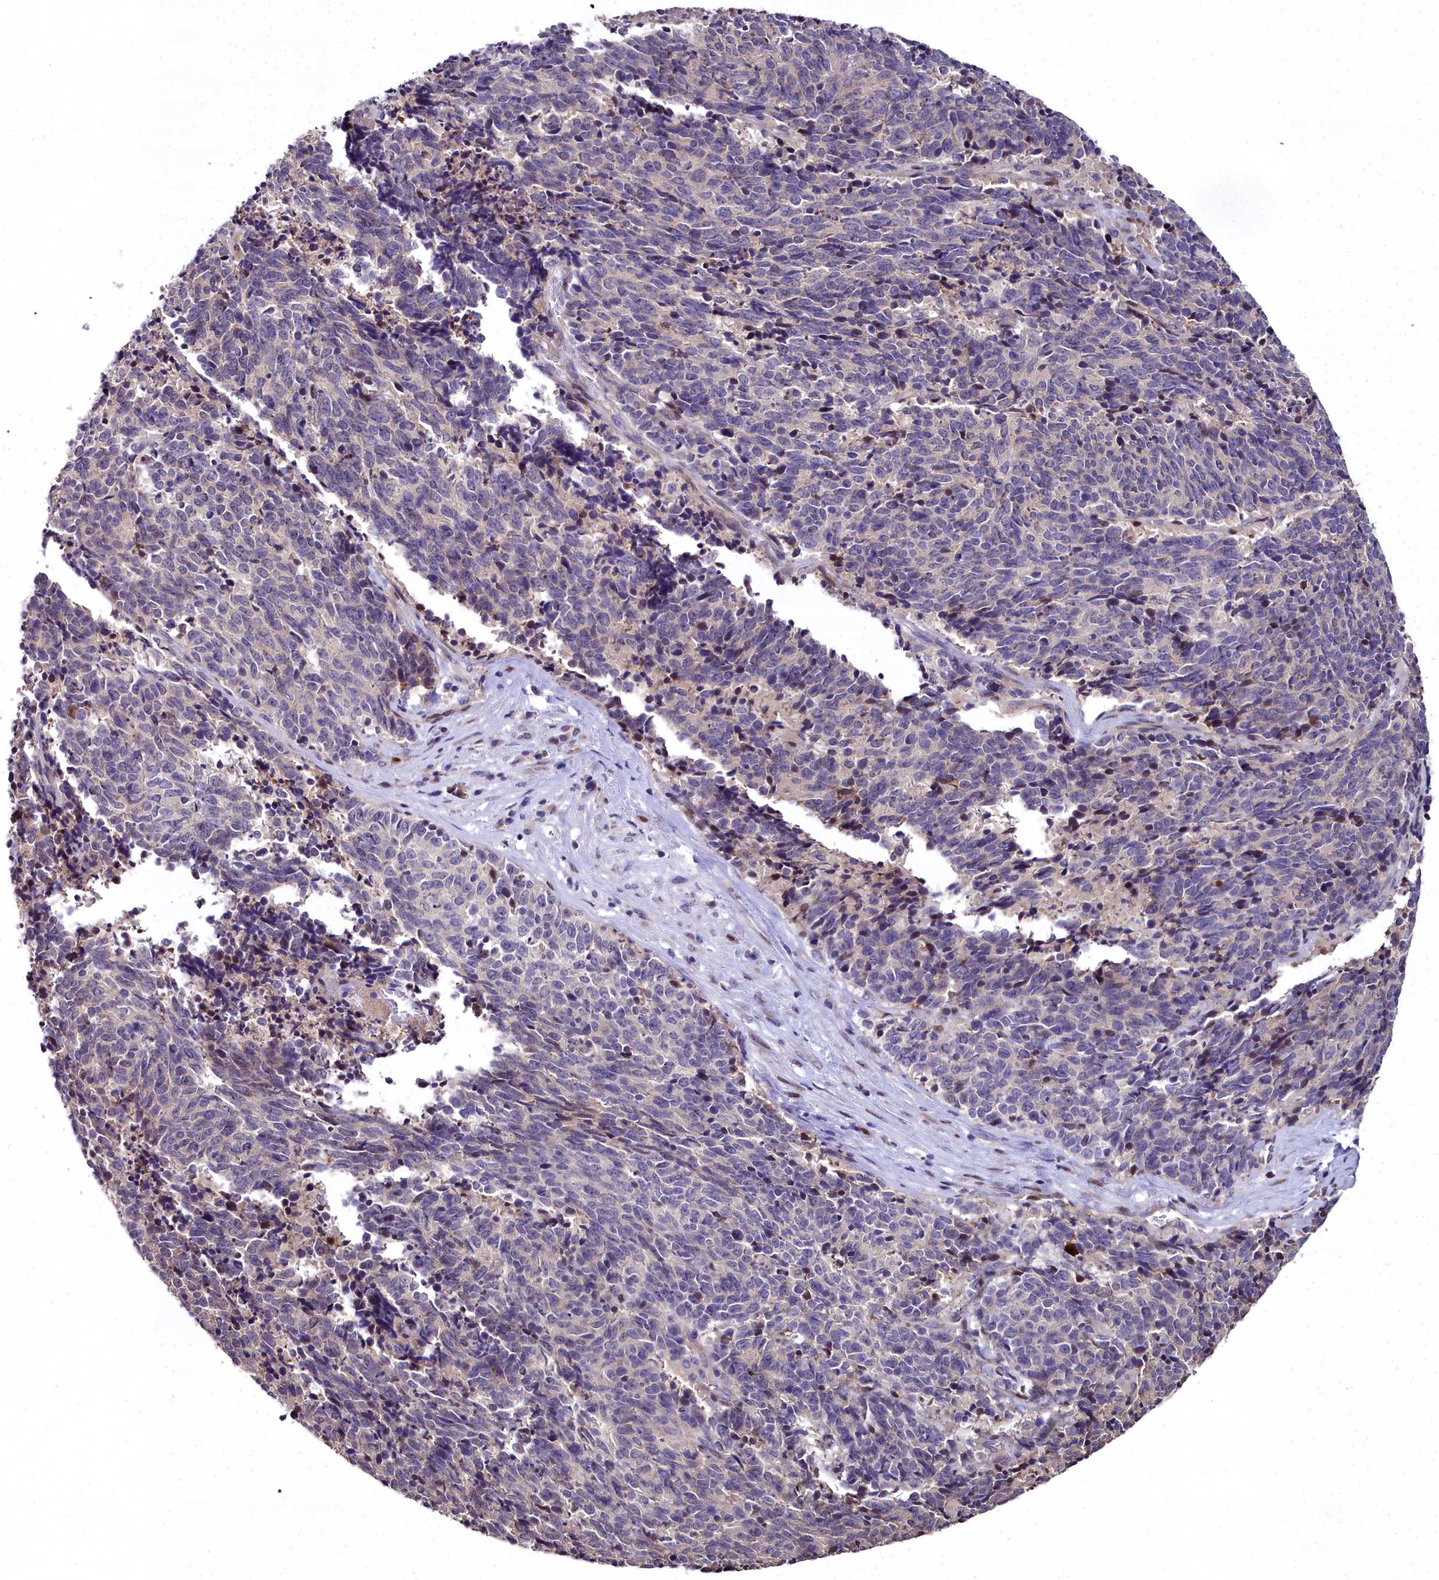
{"staining": {"intensity": "negative", "quantity": "none", "location": "none"}, "tissue": "cervical cancer", "cell_type": "Tumor cells", "image_type": "cancer", "snomed": [{"axis": "morphology", "description": "Squamous cell carcinoma, NOS"}, {"axis": "topography", "description": "Cervix"}], "caption": "Immunohistochemistry (IHC) of human cervical cancer shows no staining in tumor cells.", "gene": "AP1M1", "patient": {"sex": "female", "age": 29}}